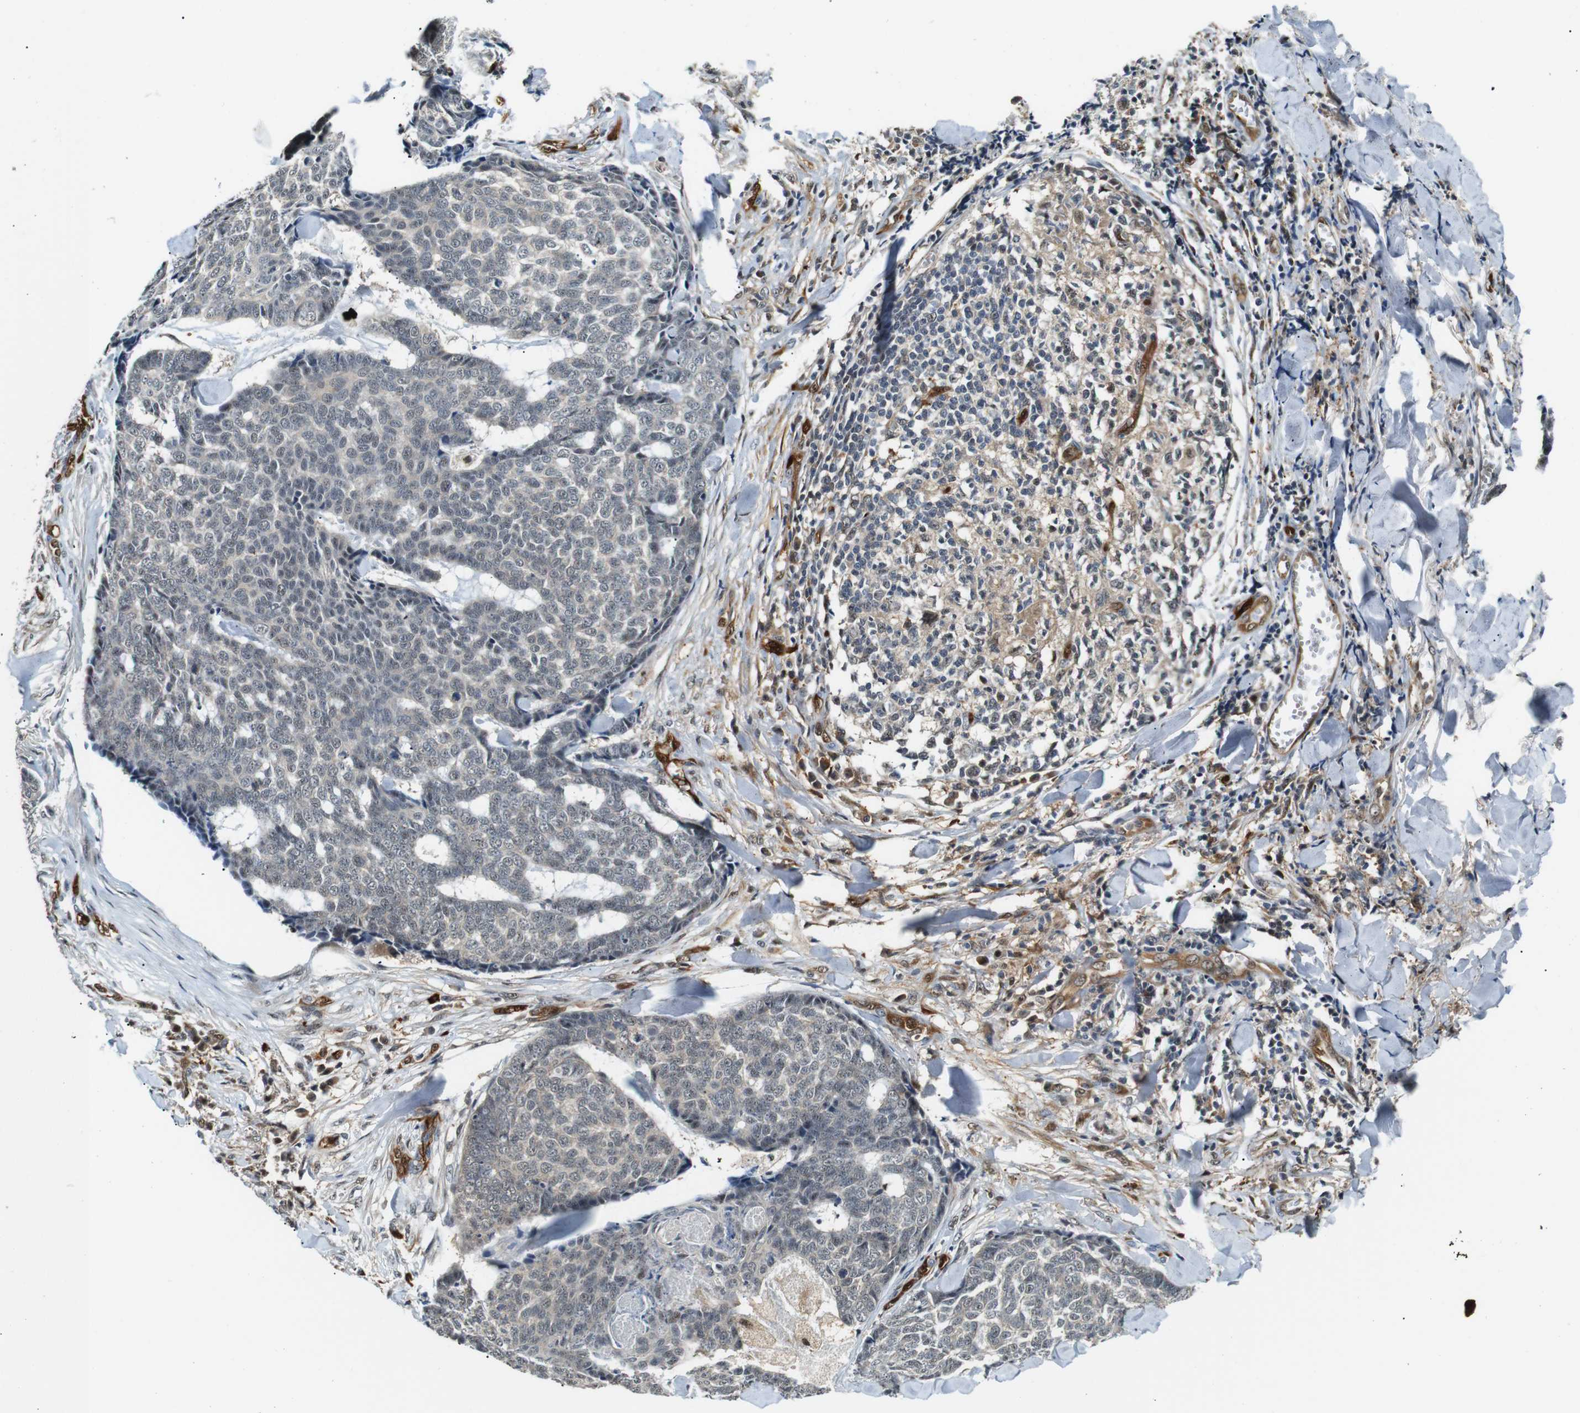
{"staining": {"intensity": "weak", "quantity": "<25%", "location": "nuclear"}, "tissue": "skin cancer", "cell_type": "Tumor cells", "image_type": "cancer", "snomed": [{"axis": "morphology", "description": "Basal cell carcinoma"}, {"axis": "topography", "description": "Skin"}], "caption": "DAB (3,3'-diaminobenzidine) immunohistochemical staining of skin cancer demonstrates no significant expression in tumor cells.", "gene": "LXN", "patient": {"sex": "male", "age": 84}}